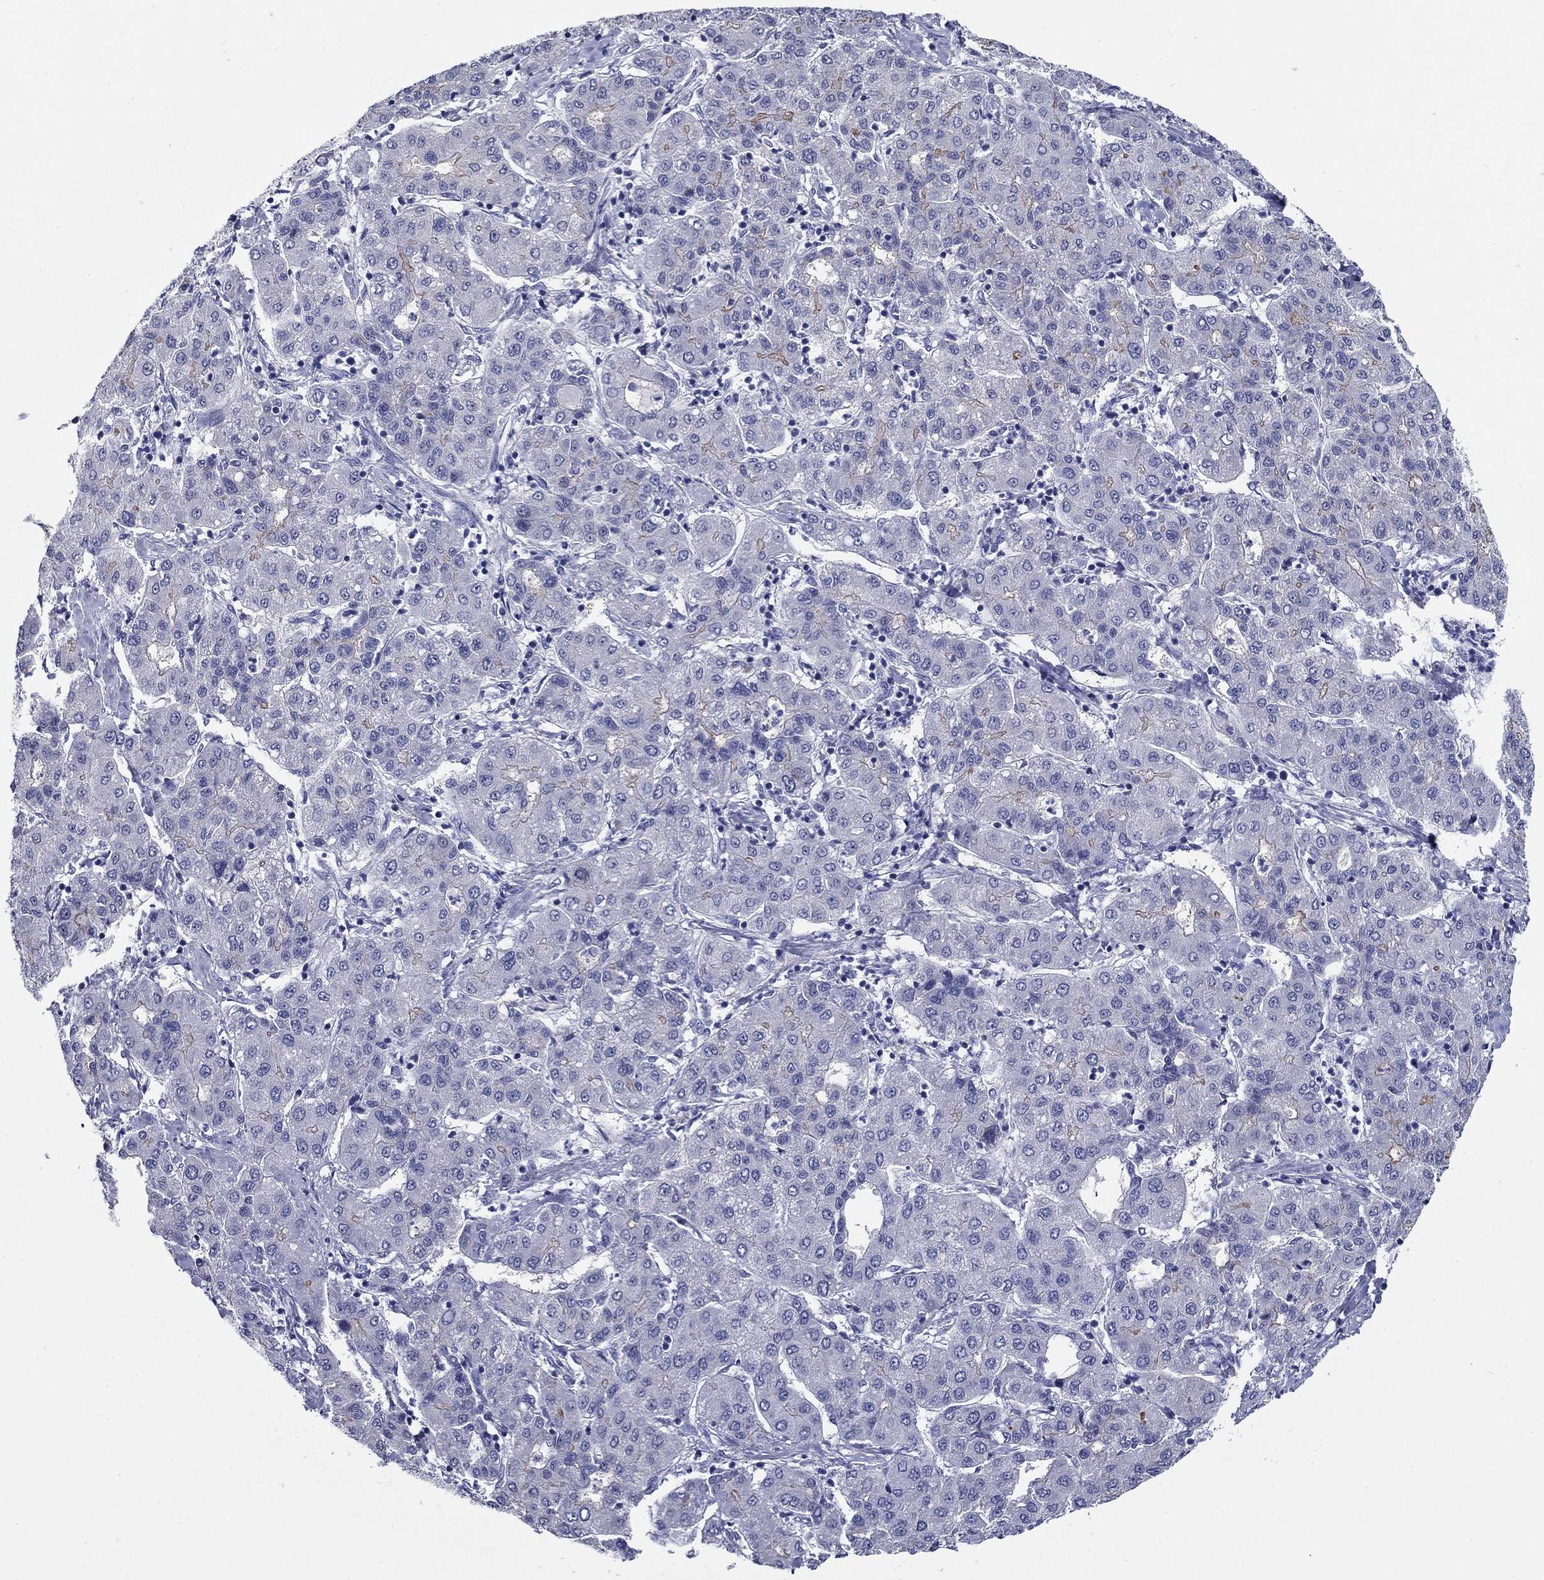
{"staining": {"intensity": "weak", "quantity": "<25%", "location": "cytoplasmic/membranous"}, "tissue": "liver cancer", "cell_type": "Tumor cells", "image_type": "cancer", "snomed": [{"axis": "morphology", "description": "Carcinoma, Hepatocellular, NOS"}, {"axis": "topography", "description": "Liver"}], "caption": "Tumor cells are negative for brown protein staining in liver cancer.", "gene": "C4orf19", "patient": {"sex": "male", "age": 65}}